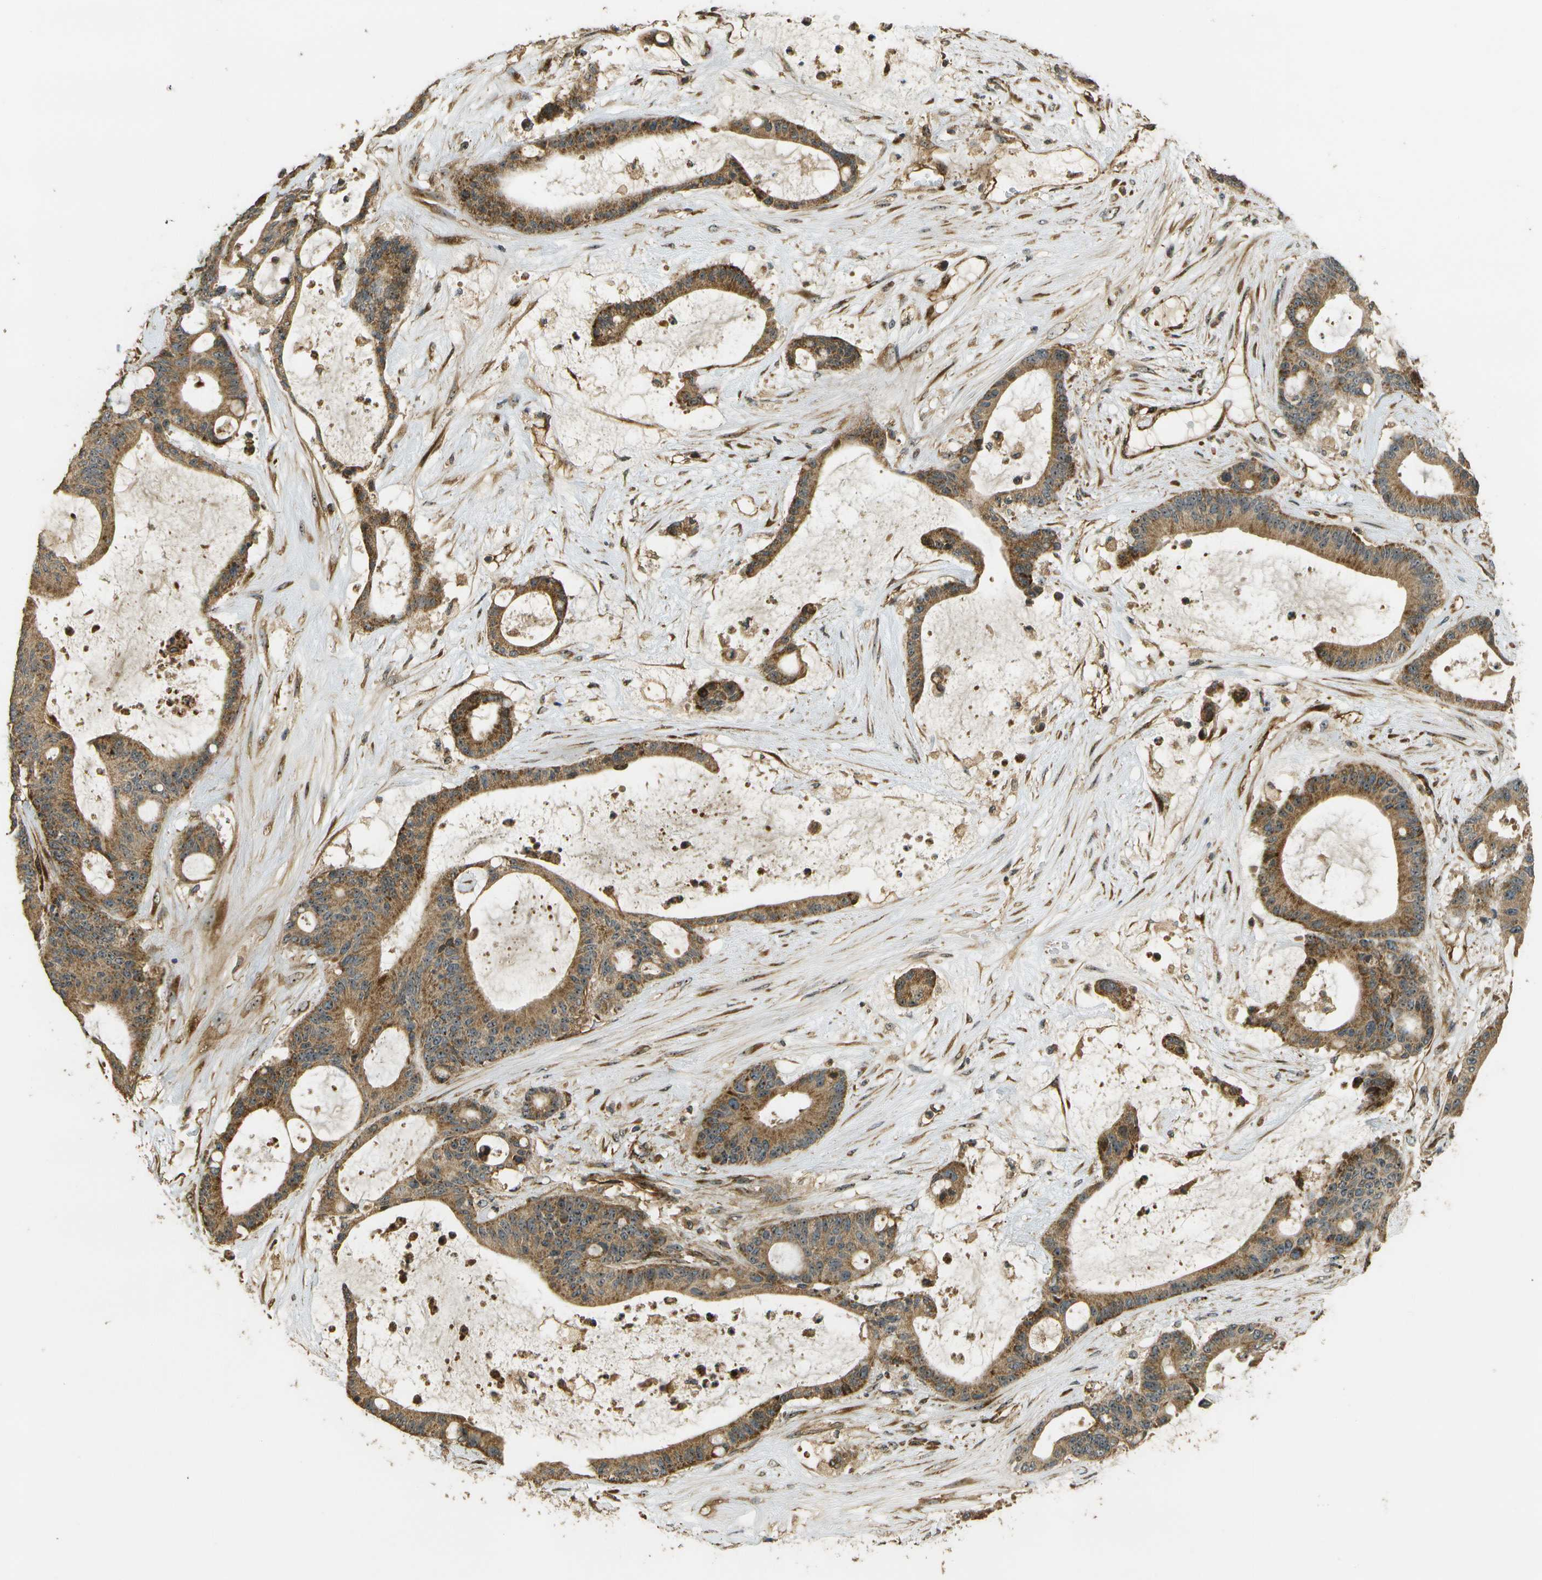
{"staining": {"intensity": "moderate", "quantity": ">75%", "location": "cytoplasmic/membranous,nuclear"}, "tissue": "liver cancer", "cell_type": "Tumor cells", "image_type": "cancer", "snomed": [{"axis": "morphology", "description": "Cholangiocarcinoma"}, {"axis": "topography", "description": "Liver"}], "caption": "This is a micrograph of IHC staining of liver cancer, which shows moderate staining in the cytoplasmic/membranous and nuclear of tumor cells.", "gene": "LRP12", "patient": {"sex": "female", "age": 73}}